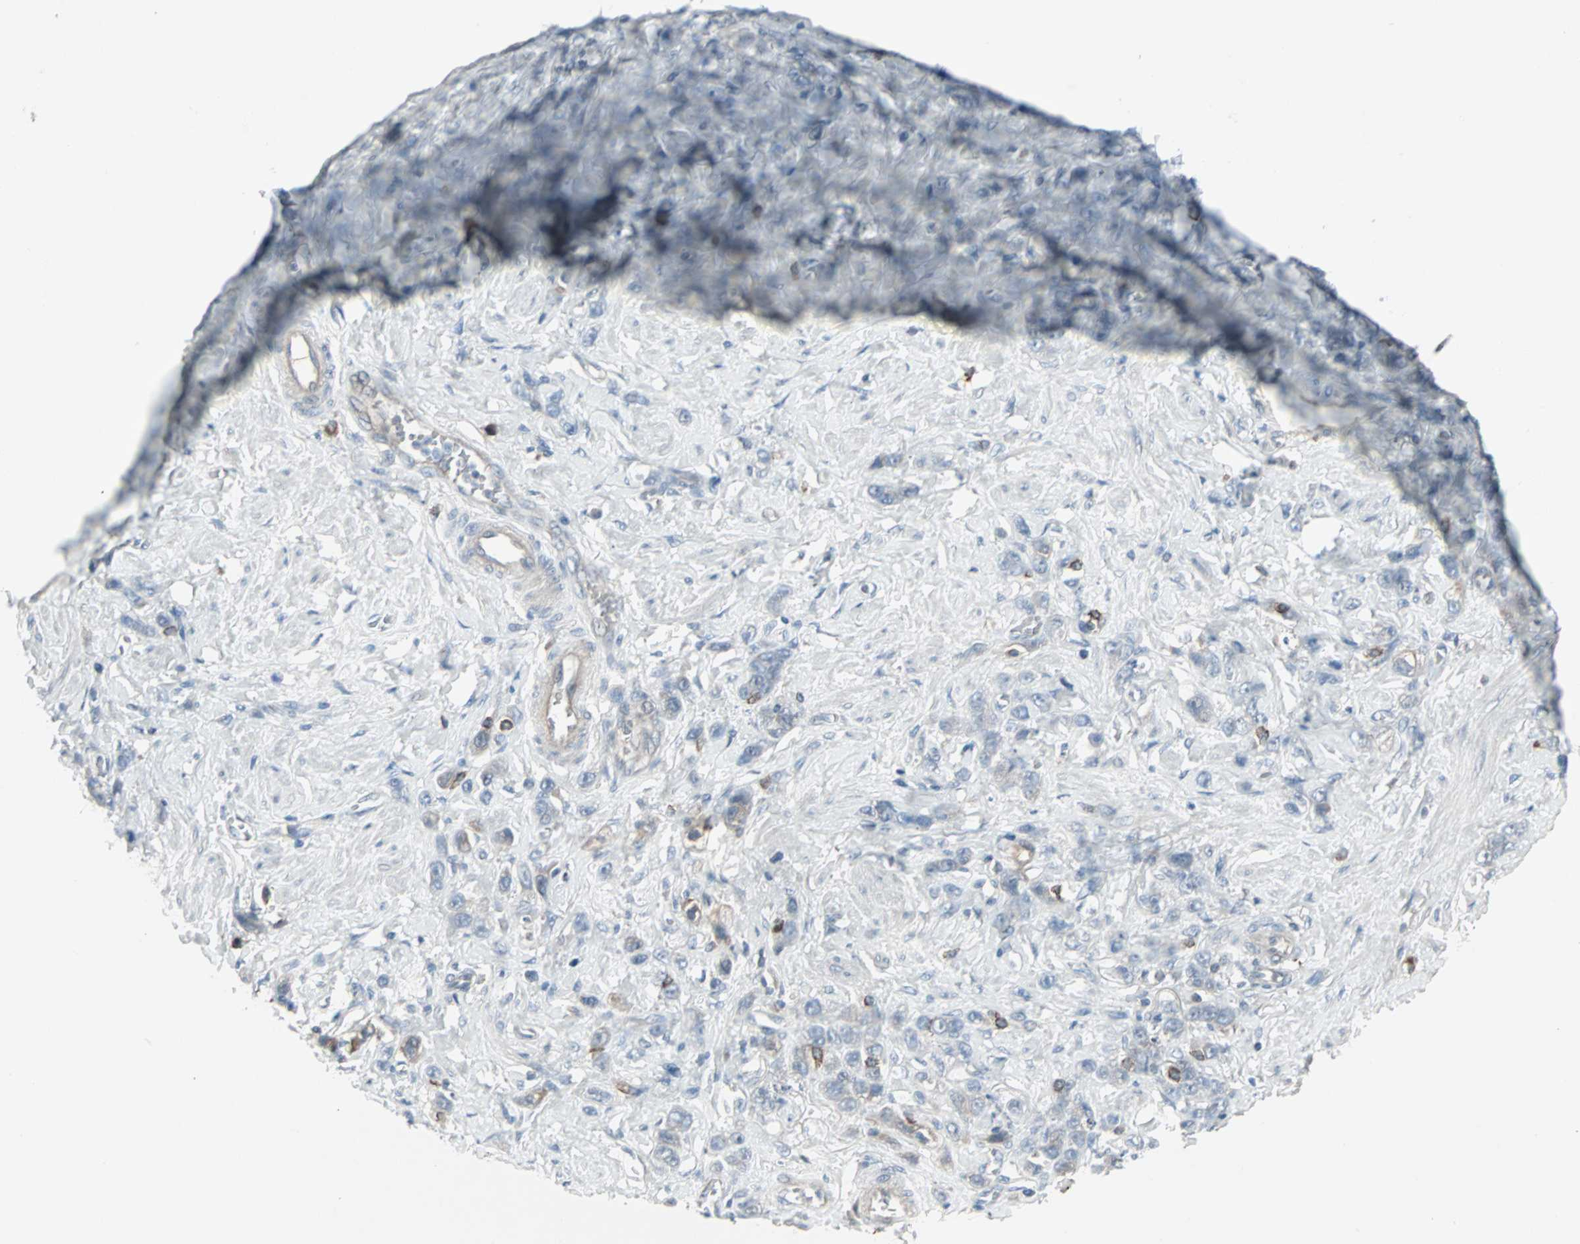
{"staining": {"intensity": "weak", "quantity": "<25%", "location": "cytoplasmic/membranous"}, "tissue": "stomach cancer", "cell_type": "Tumor cells", "image_type": "cancer", "snomed": [{"axis": "morphology", "description": "Adenocarcinoma, NOS"}, {"axis": "topography", "description": "Stomach"}], "caption": "Tumor cells are negative for protein expression in human stomach cancer. (Brightfield microscopy of DAB (3,3'-diaminobenzidine) immunohistochemistry (IHC) at high magnification).", "gene": "ZSCAN32", "patient": {"sex": "male", "age": 82}}